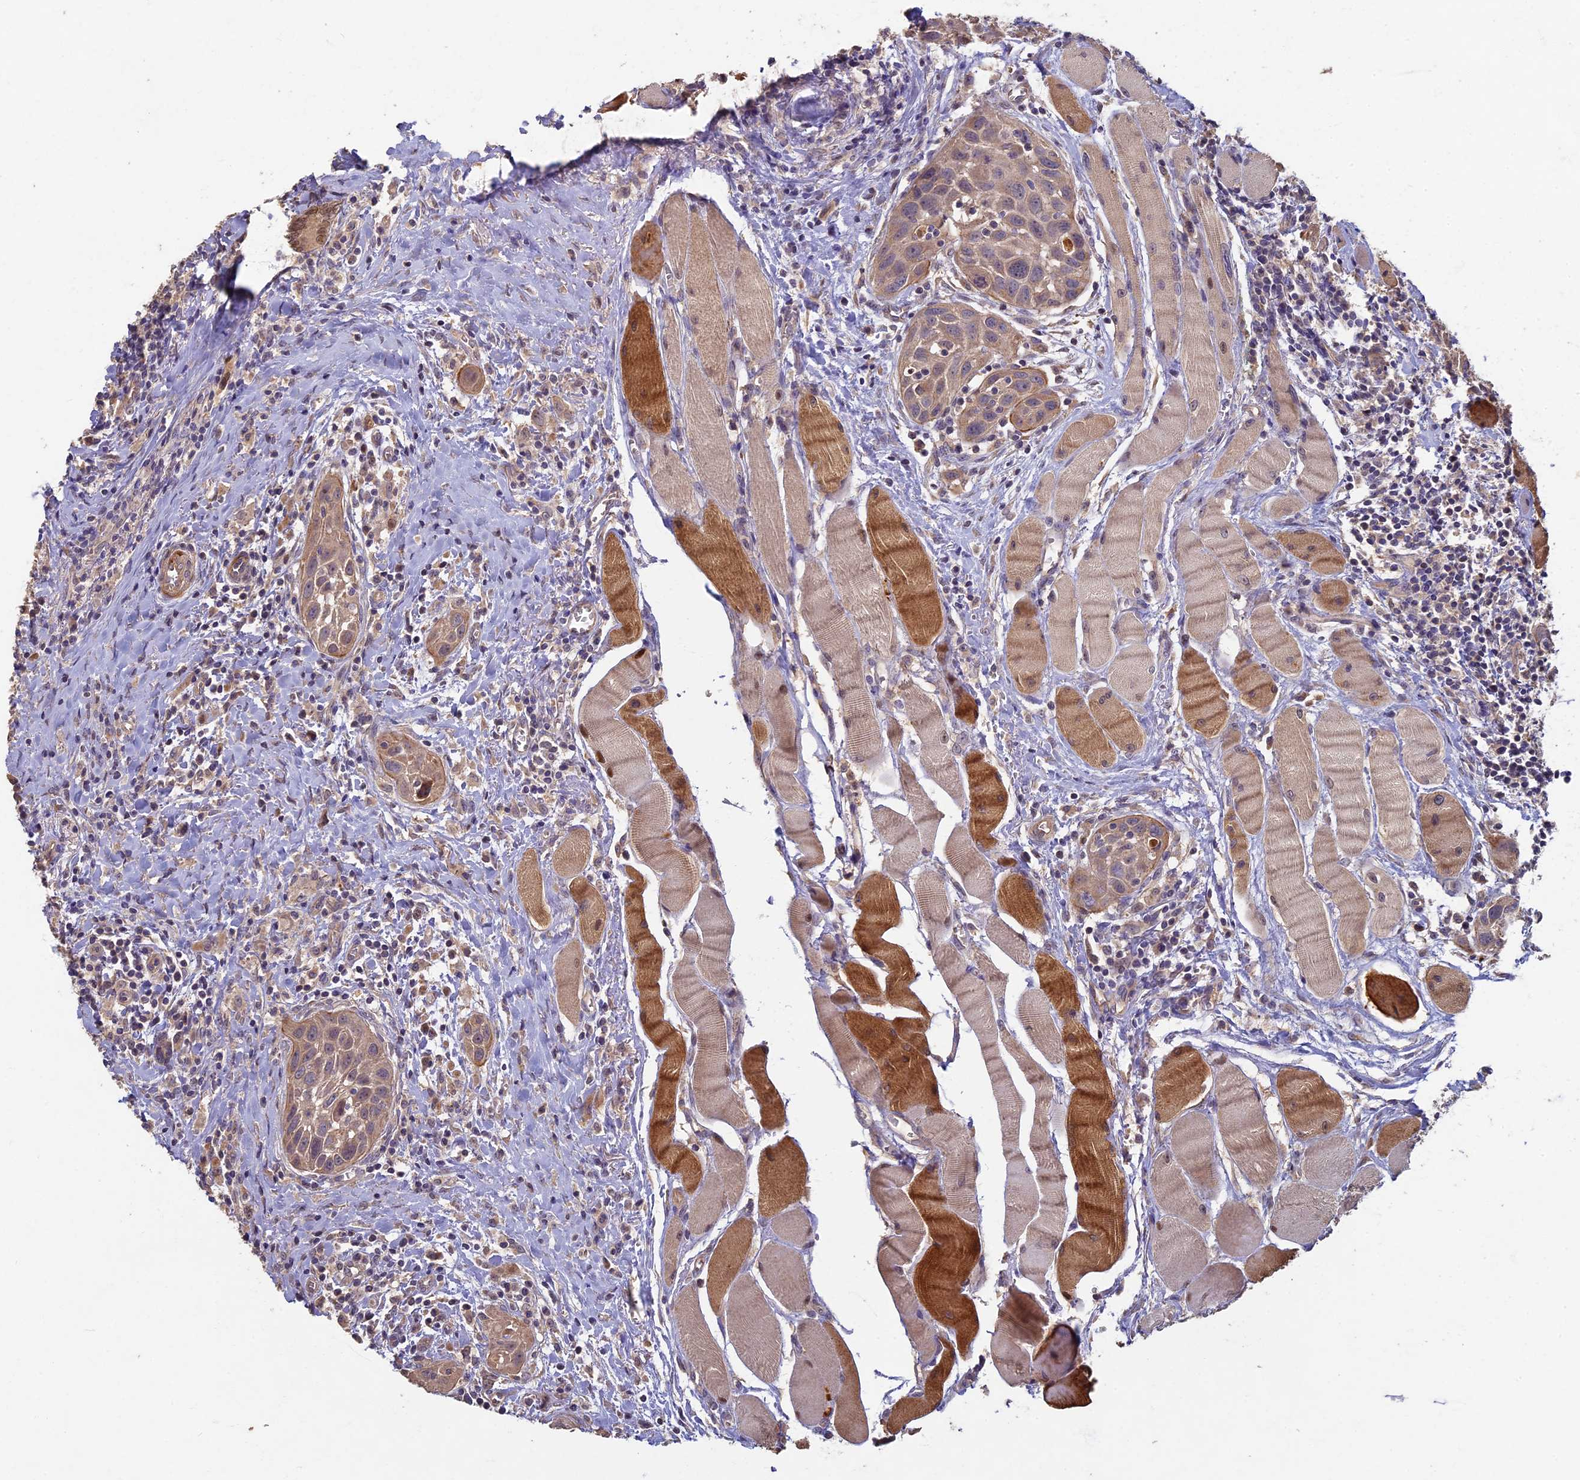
{"staining": {"intensity": "moderate", "quantity": "25%-75%", "location": "cytoplasmic/membranous"}, "tissue": "head and neck cancer", "cell_type": "Tumor cells", "image_type": "cancer", "snomed": [{"axis": "morphology", "description": "Squamous cell carcinoma, NOS"}, {"axis": "topography", "description": "Oral tissue"}, {"axis": "topography", "description": "Head-Neck"}], "caption": "Immunohistochemistry (IHC) (DAB) staining of human head and neck cancer (squamous cell carcinoma) demonstrates moderate cytoplasmic/membranous protein positivity in about 25%-75% of tumor cells. The staining is performed using DAB (3,3'-diaminobenzidine) brown chromogen to label protein expression. The nuclei are counter-stained blue using hematoxylin.", "gene": "RSPH3", "patient": {"sex": "female", "age": 50}}